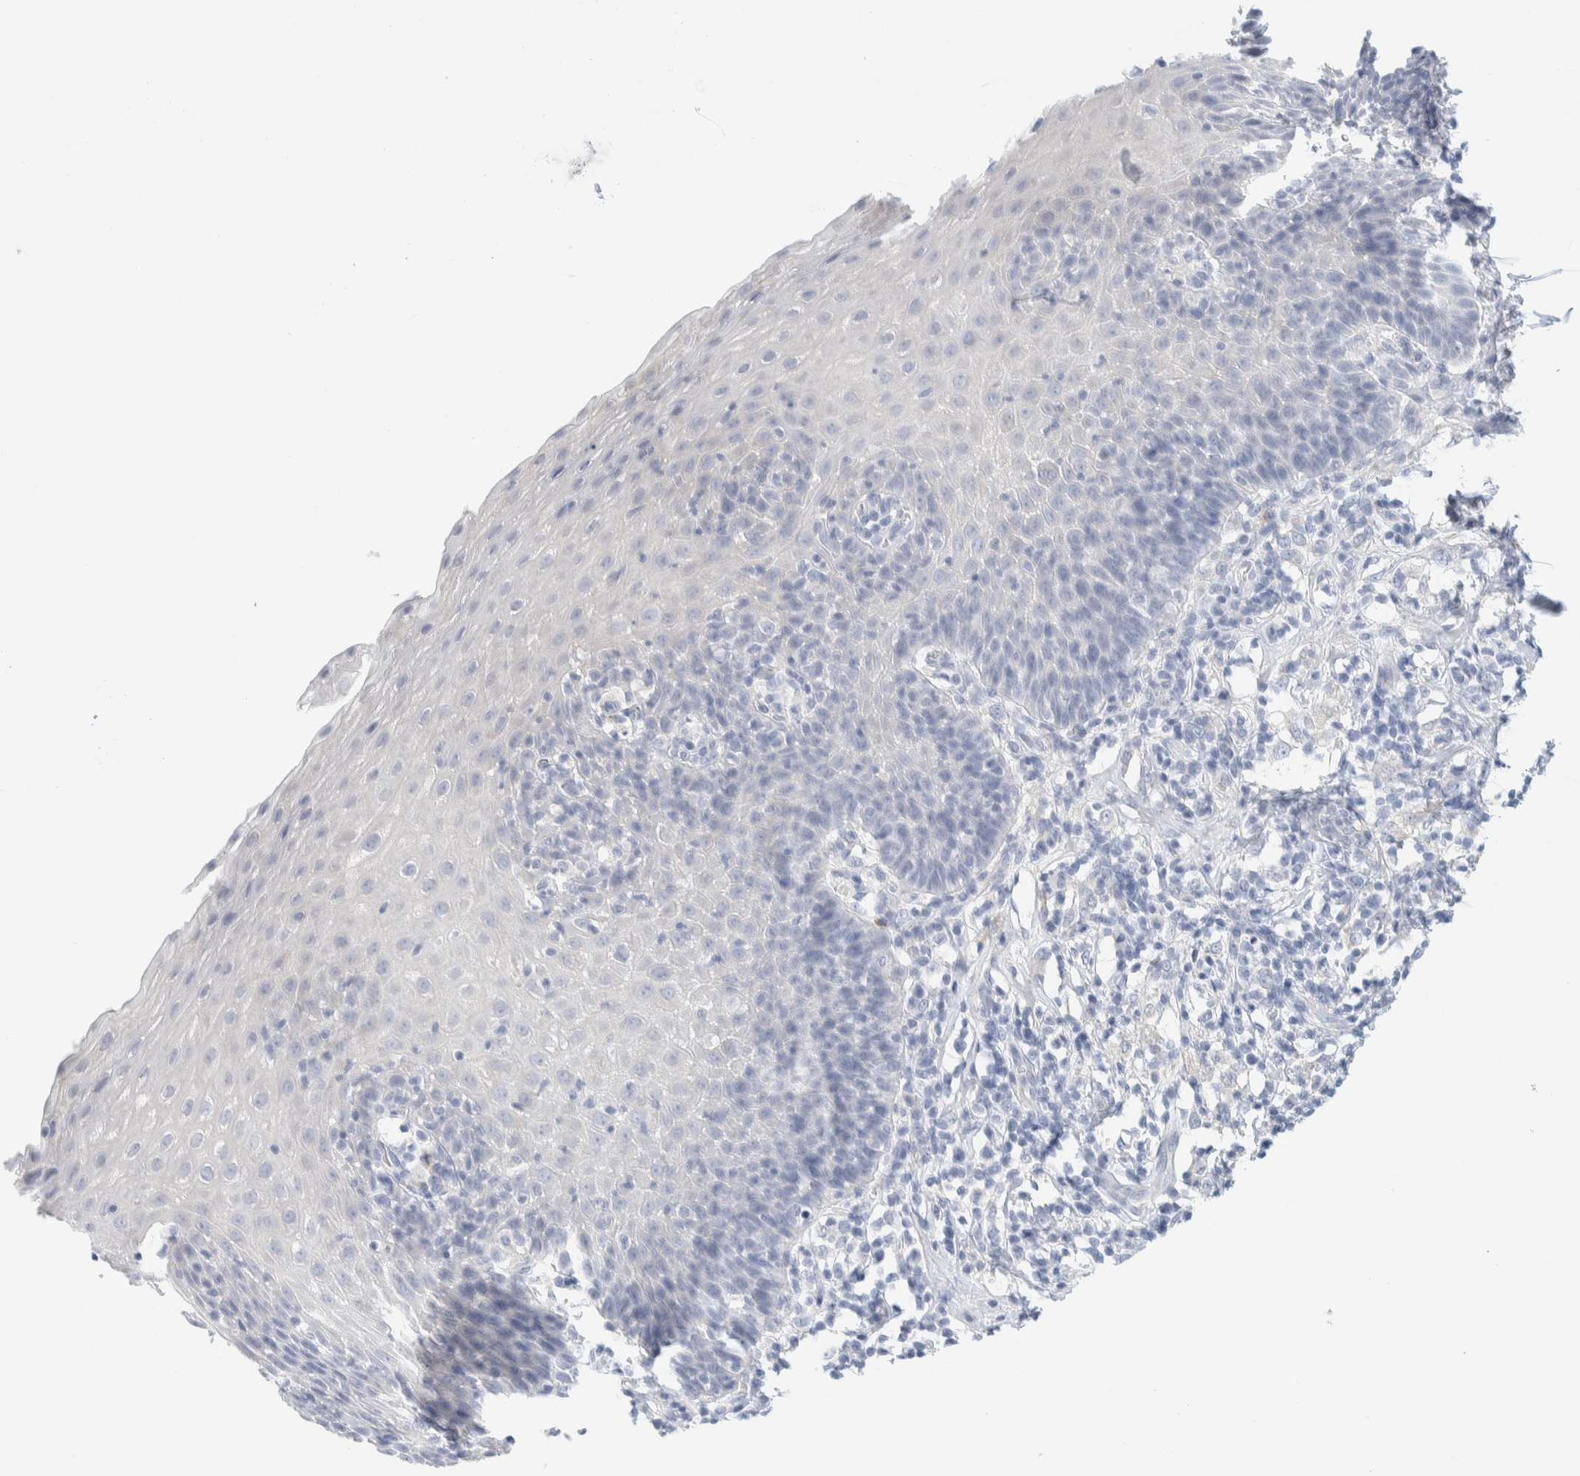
{"staining": {"intensity": "negative", "quantity": "none", "location": "none"}, "tissue": "esophagus", "cell_type": "Squamous epithelial cells", "image_type": "normal", "snomed": [{"axis": "morphology", "description": "Normal tissue, NOS"}, {"axis": "topography", "description": "Esophagus"}], "caption": "Human esophagus stained for a protein using immunohistochemistry (IHC) shows no staining in squamous epithelial cells.", "gene": "ATCAY", "patient": {"sex": "female", "age": 61}}